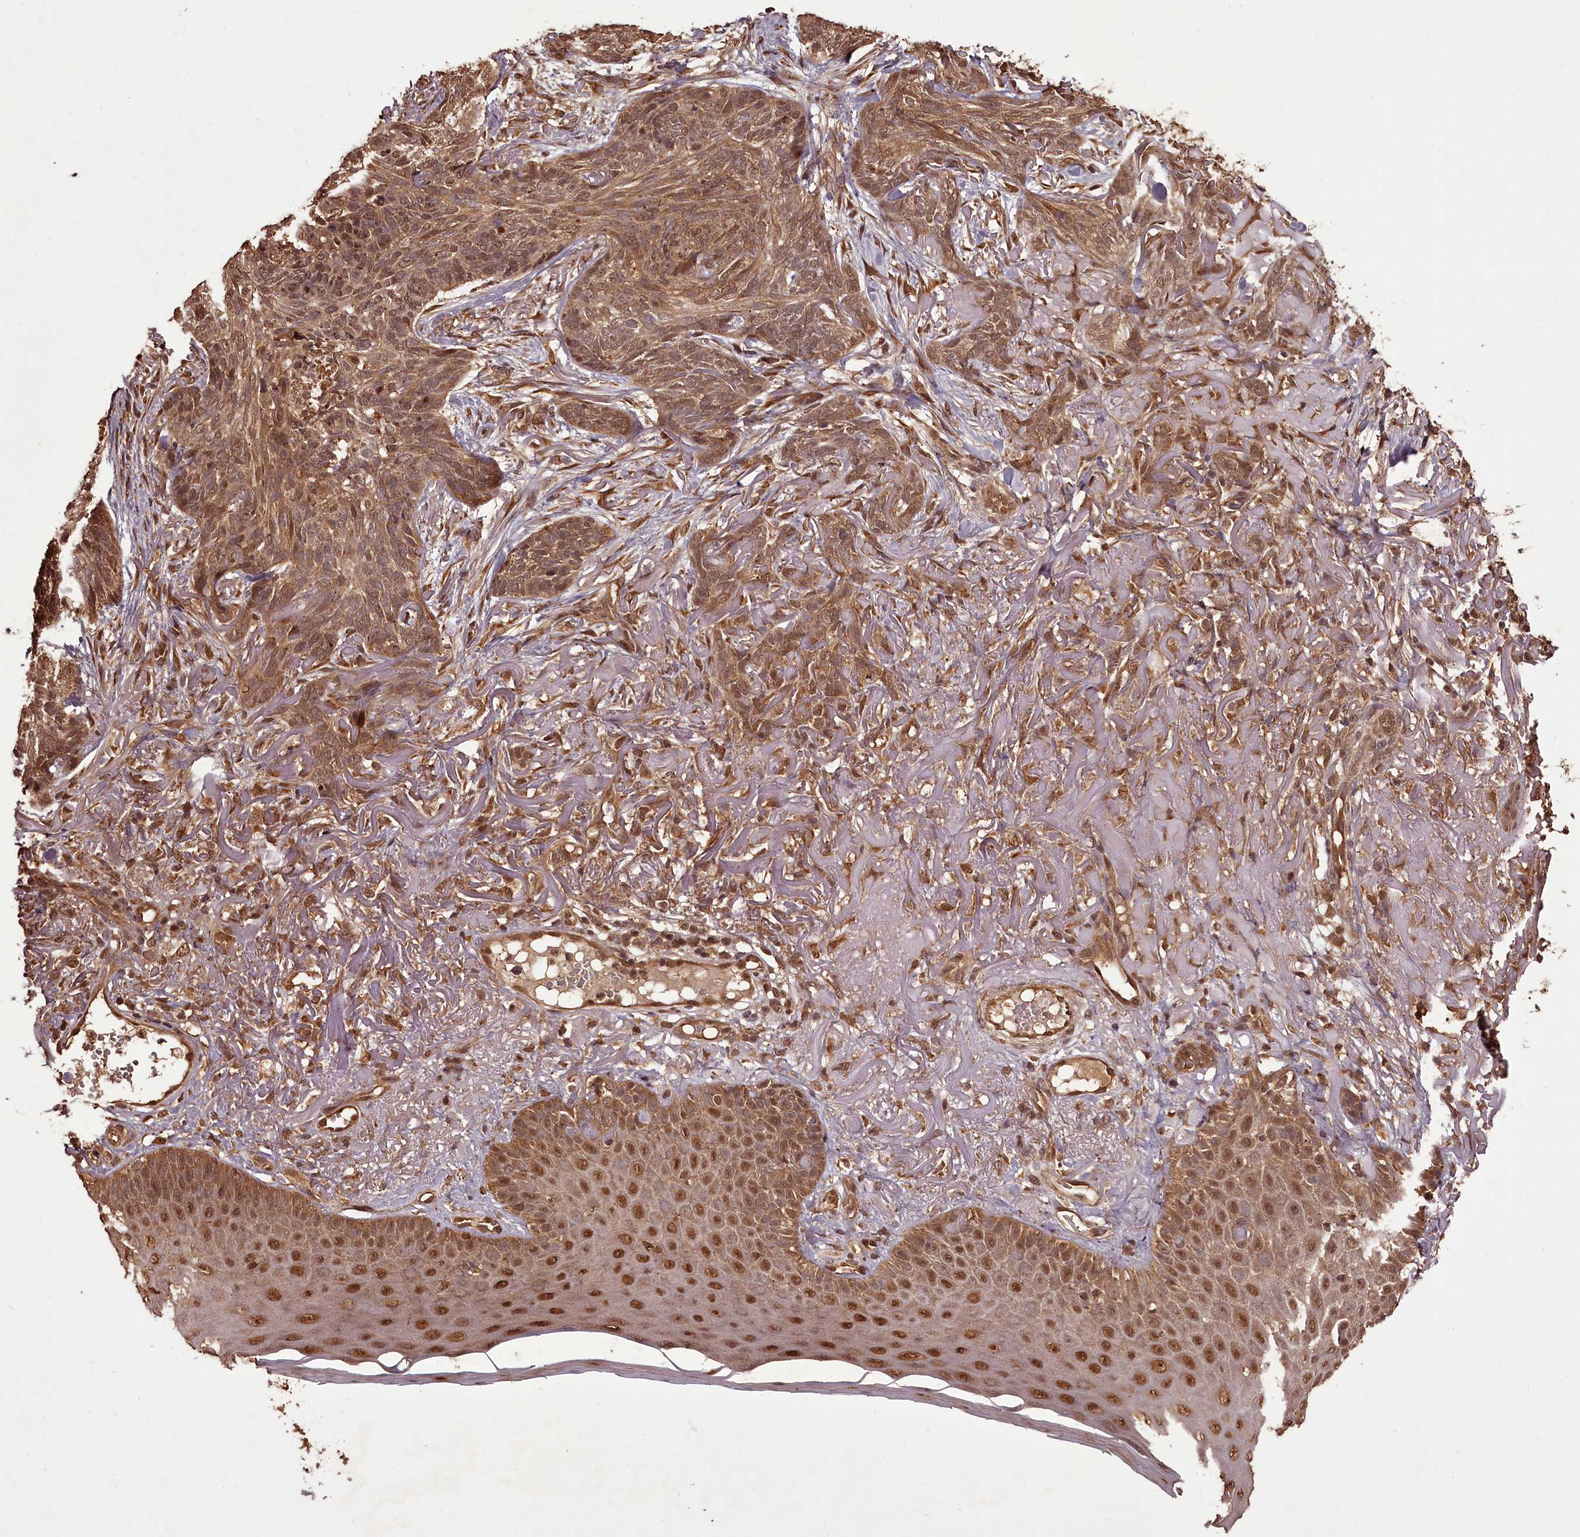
{"staining": {"intensity": "moderate", "quantity": ">75%", "location": "cytoplasmic/membranous,nuclear"}, "tissue": "skin cancer", "cell_type": "Tumor cells", "image_type": "cancer", "snomed": [{"axis": "morphology", "description": "Normal tissue, NOS"}, {"axis": "morphology", "description": "Basal cell carcinoma"}, {"axis": "topography", "description": "Skin"}], "caption": "Immunohistochemical staining of human skin cancer demonstrates medium levels of moderate cytoplasmic/membranous and nuclear protein positivity in about >75% of tumor cells.", "gene": "NPRL2", "patient": {"sex": "male", "age": 66}}